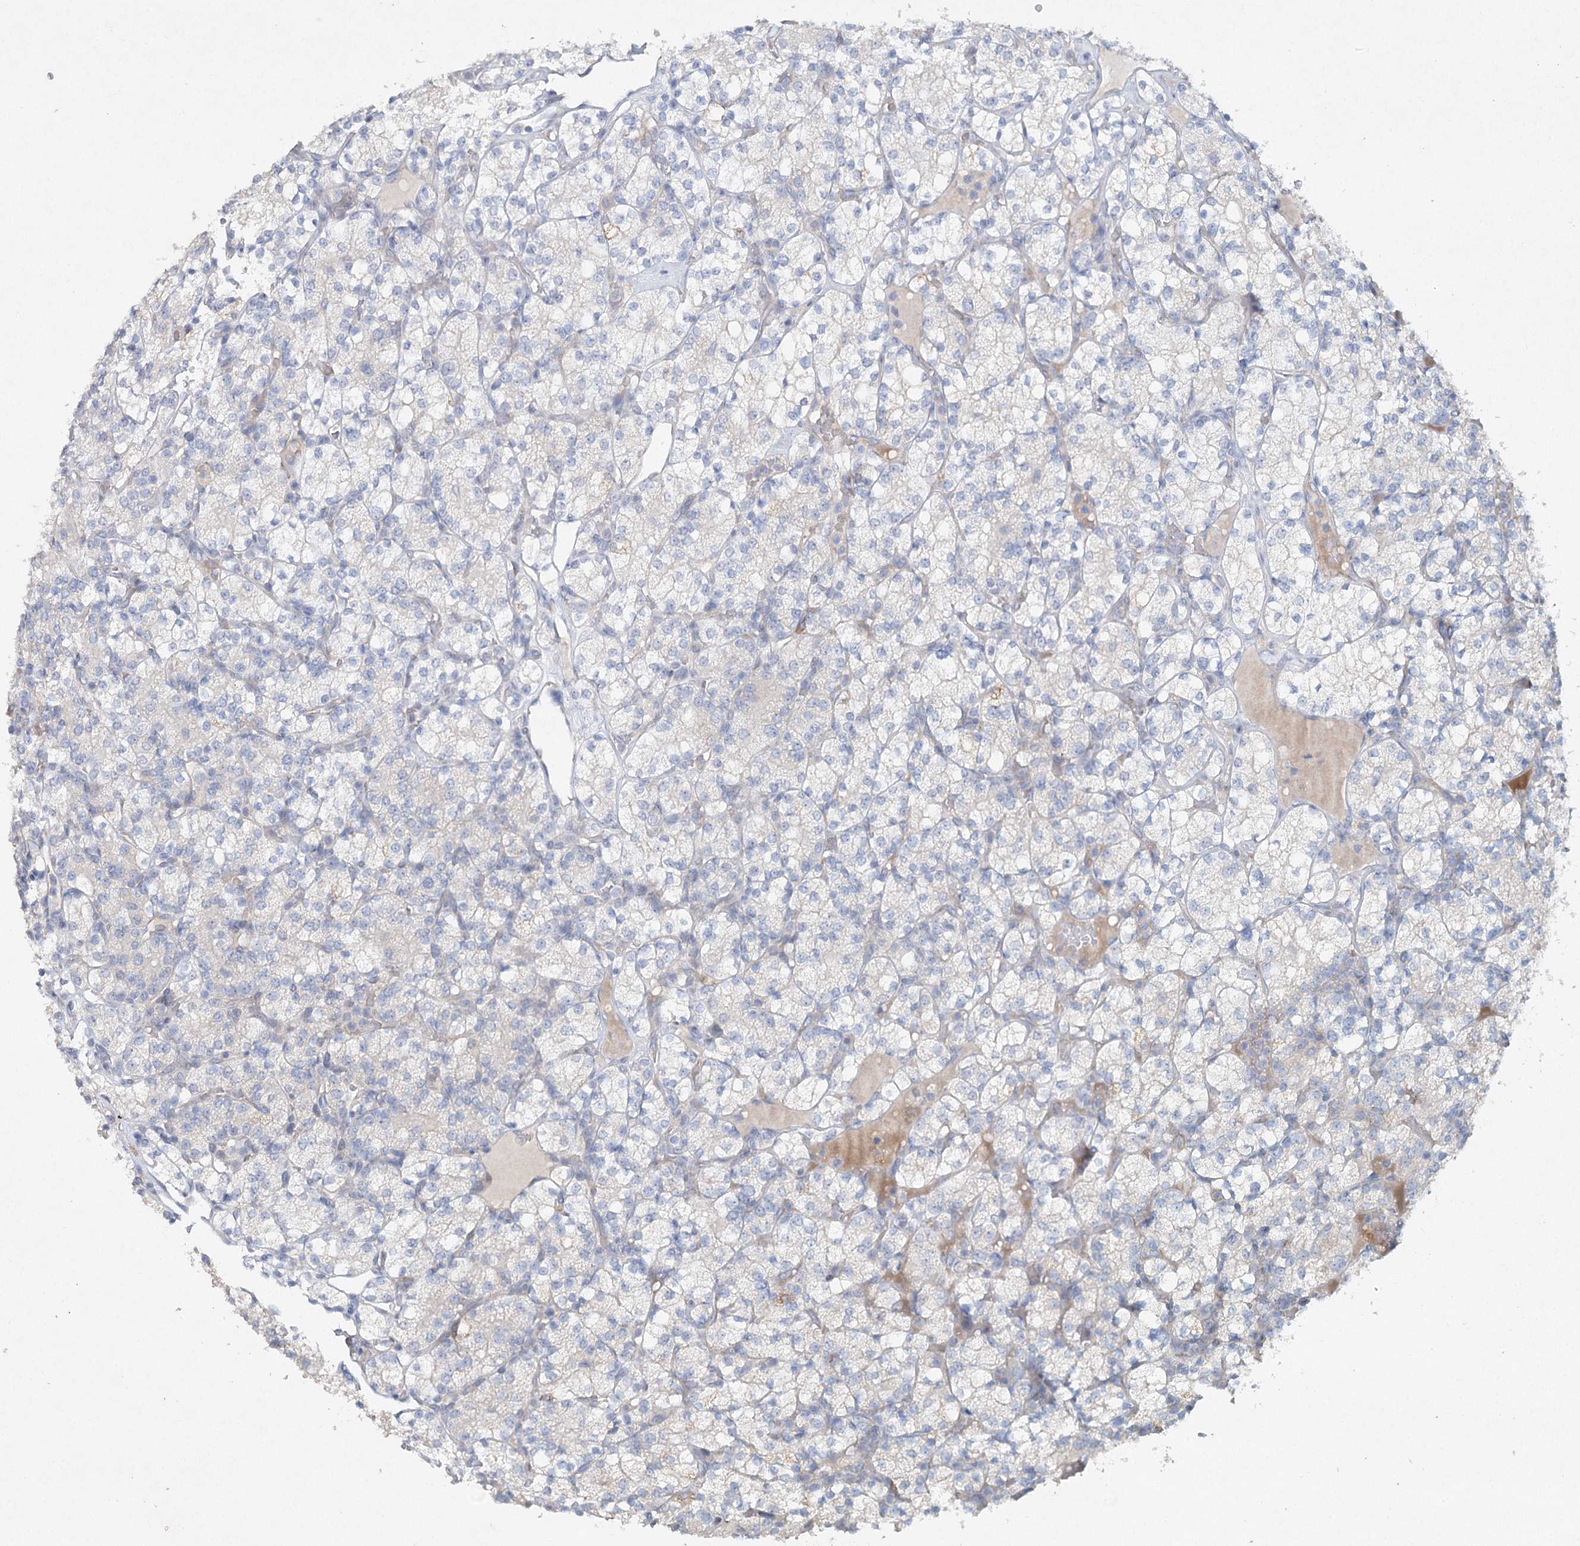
{"staining": {"intensity": "negative", "quantity": "none", "location": "none"}, "tissue": "renal cancer", "cell_type": "Tumor cells", "image_type": "cancer", "snomed": [{"axis": "morphology", "description": "Adenocarcinoma, NOS"}, {"axis": "topography", "description": "Kidney"}], "caption": "Tumor cells are negative for protein expression in human renal cancer (adenocarcinoma). (DAB (3,3'-diaminobenzidine) IHC visualized using brightfield microscopy, high magnification).", "gene": "RFX6", "patient": {"sex": "male", "age": 77}}